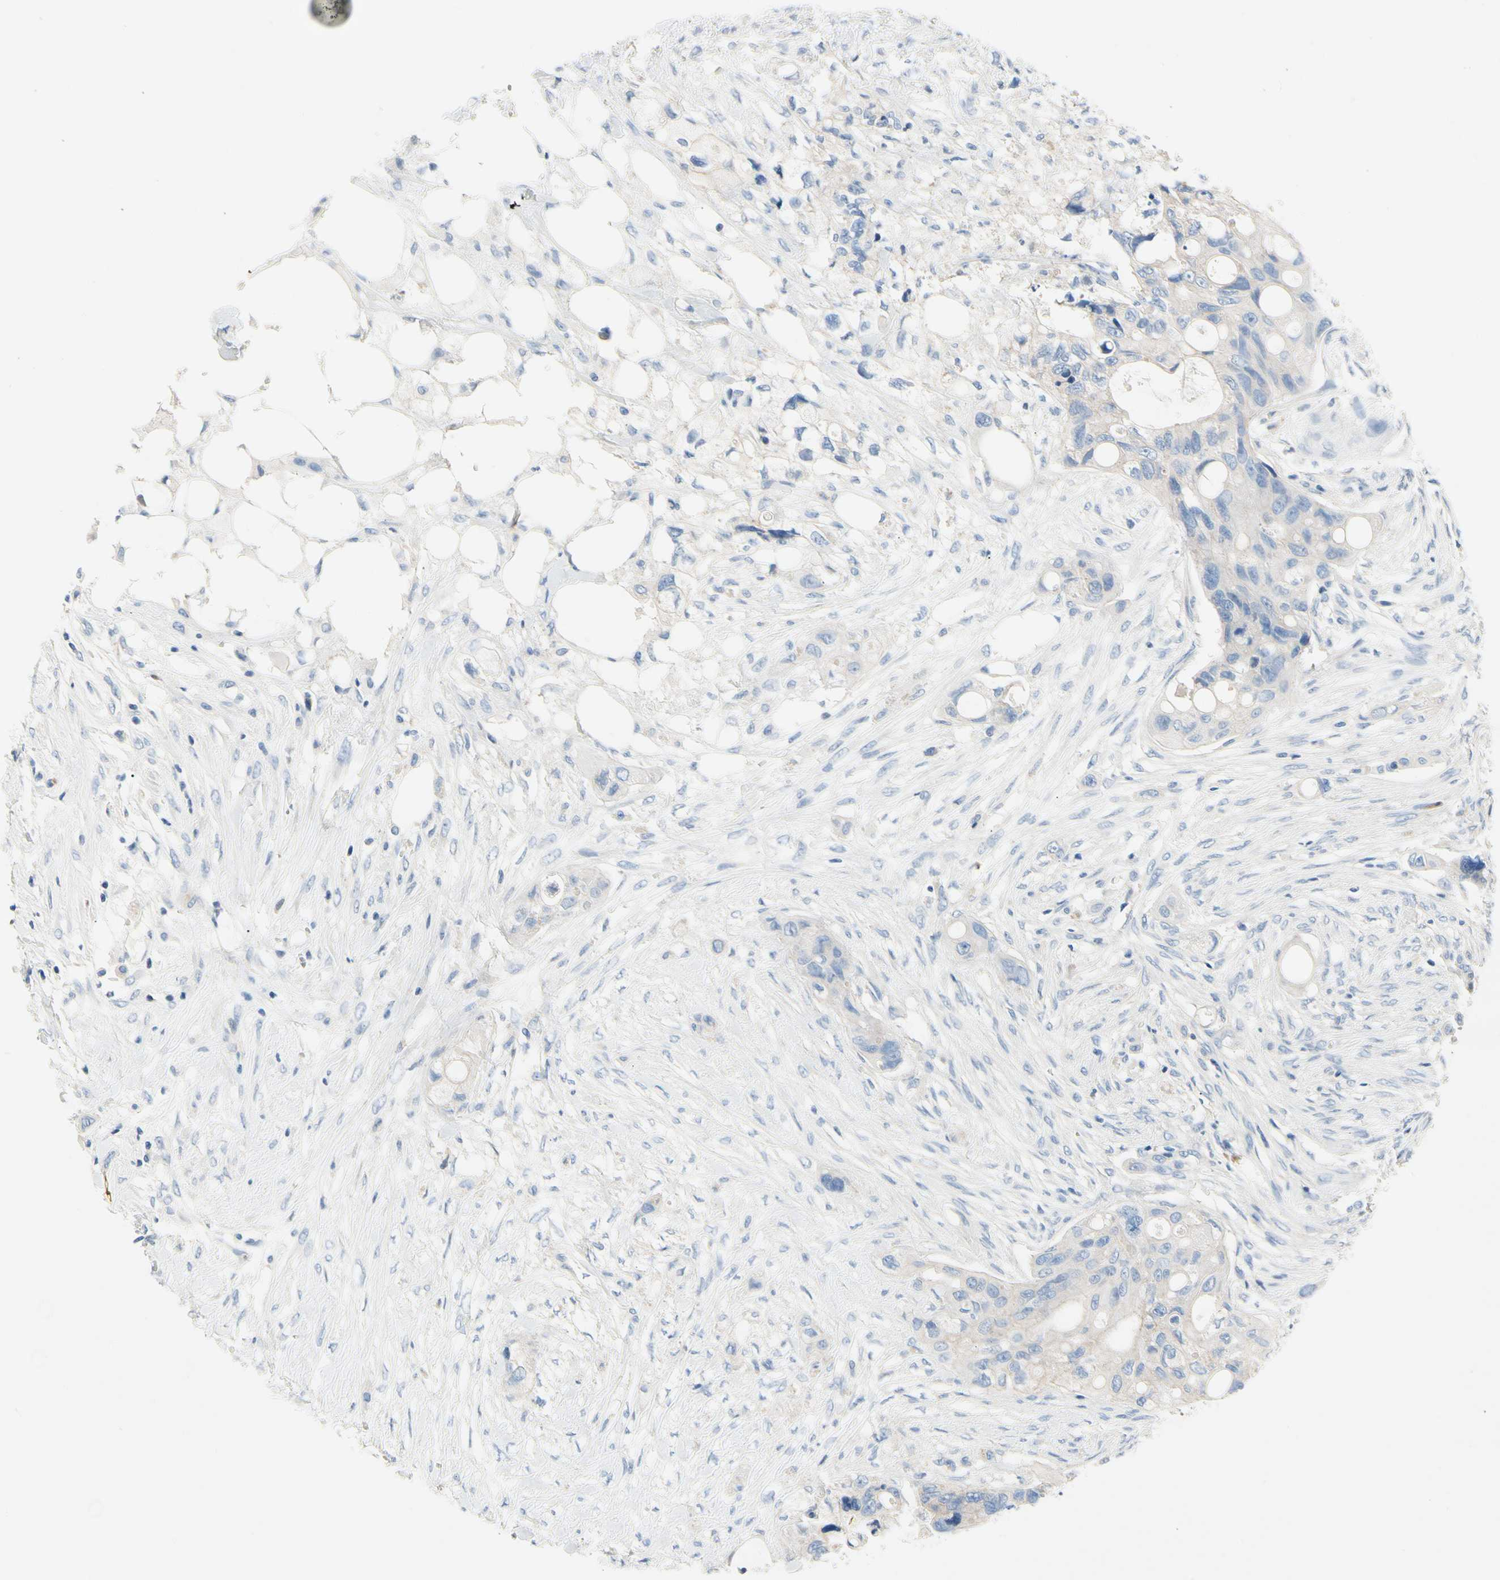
{"staining": {"intensity": "negative", "quantity": "none", "location": "none"}, "tissue": "colorectal cancer", "cell_type": "Tumor cells", "image_type": "cancer", "snomed": [{"axis": "morphology", "description": "Adenocarcinoma, NOS"}, {"axis": "topography", "description": "Colon"}], "caption": "This is an immunohistochemistry micrograph of adenocarcinoma (colorectal). There is no staining in tumor cells.", "gene": "CA14", "patient": {"sex": "female", "age": 57}}